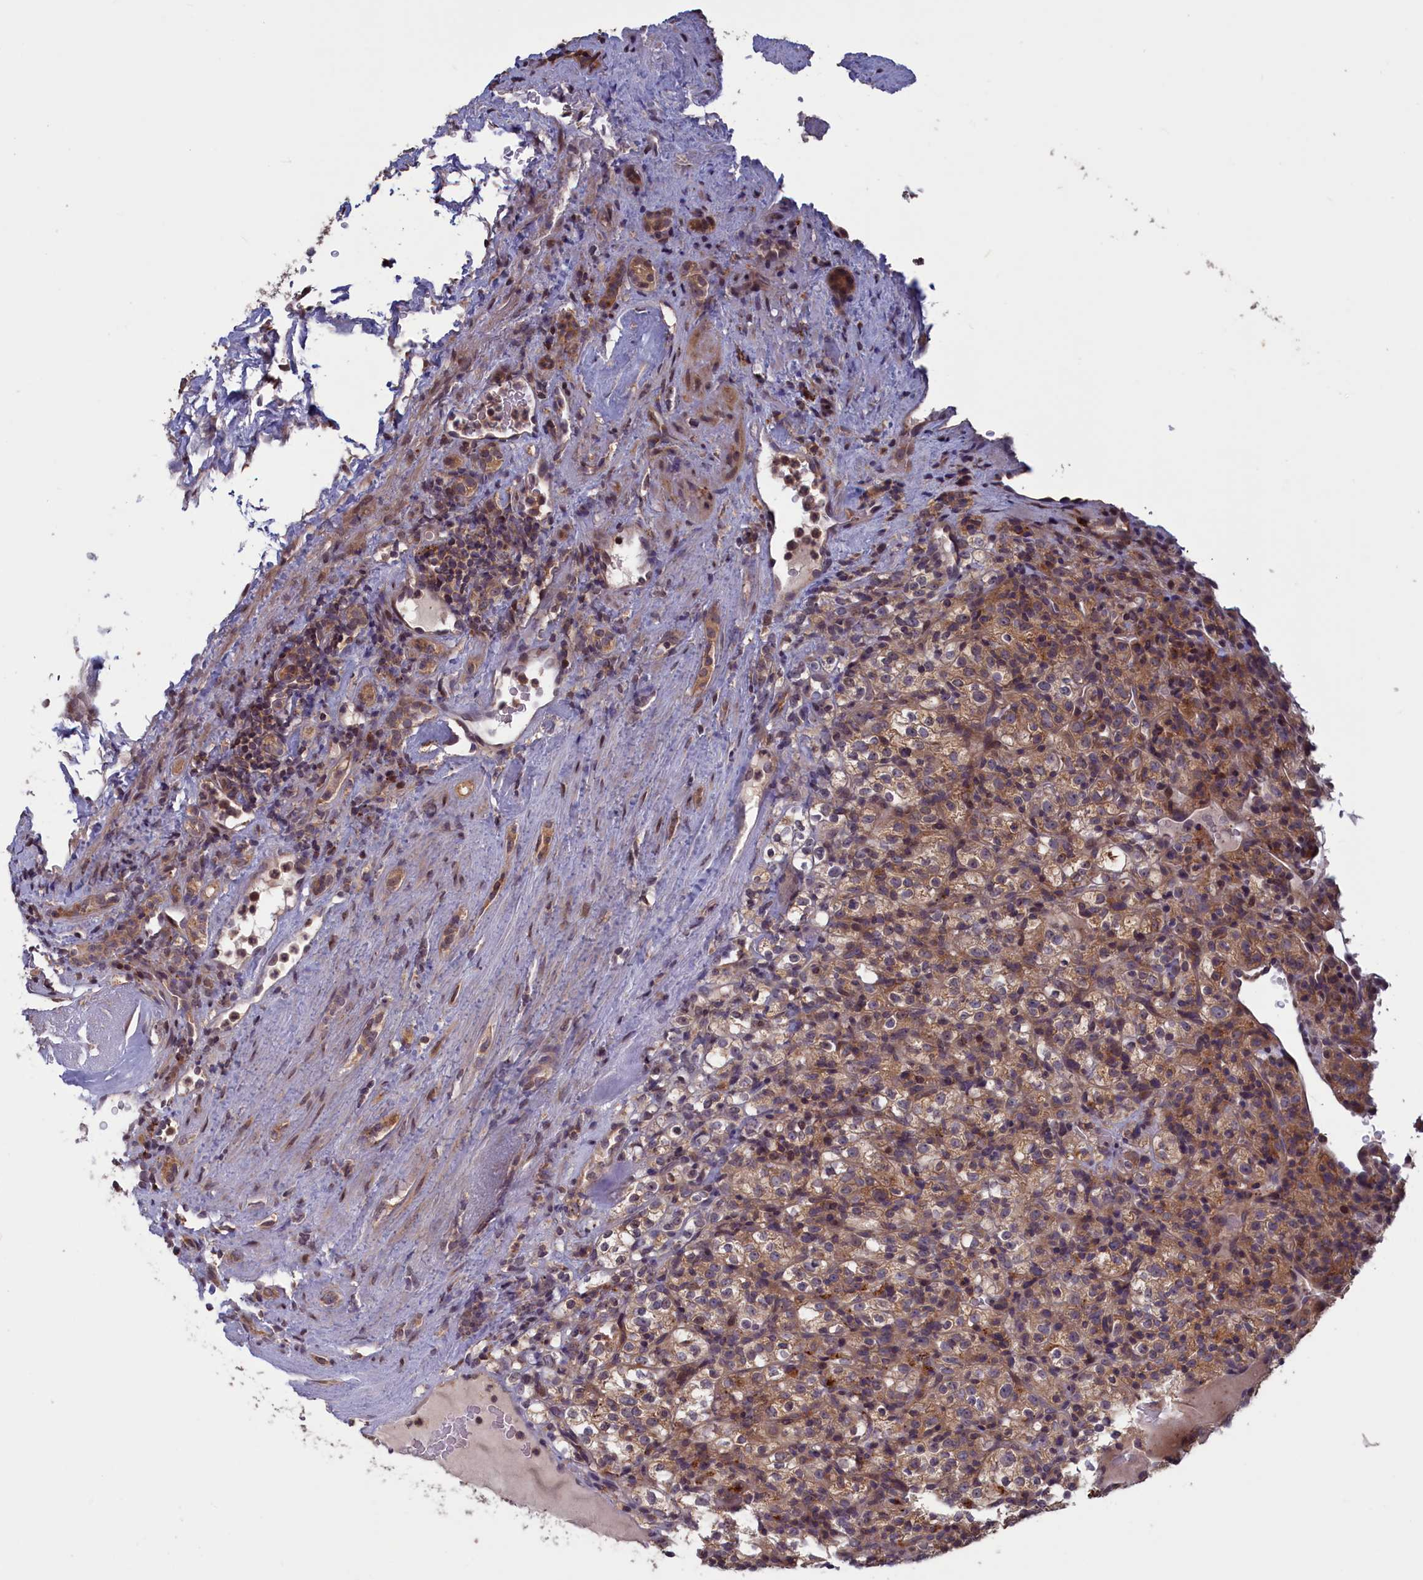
{"staining": {"intensity": "moderate", "quantity": ">75%", "location": "cytoplasmic/membranous"}, "tissue": "renal cancer", "cell_type": "Tumor cells", "image_type": "cancer", "snomed": [{"axis": "morphology", "description": "Normal tissue, NOS"}, {"axis": "morphology", "description": "Adenocarcinoma, NOS"}, {"axis": "topography", "description": "Kidney"}], "caption": "Tumor cells show medium levels of moderate cytoplasmic/membranous staining in approximately >75% of cells in renal cancer (adenocarcinoma). (DAB (3,3'-diaminobenzidine) IHC, brown staining for protein, blue staining for nuclei).", "gene": "CACTIN", "patient": {"sex": "female", "age": 72}}